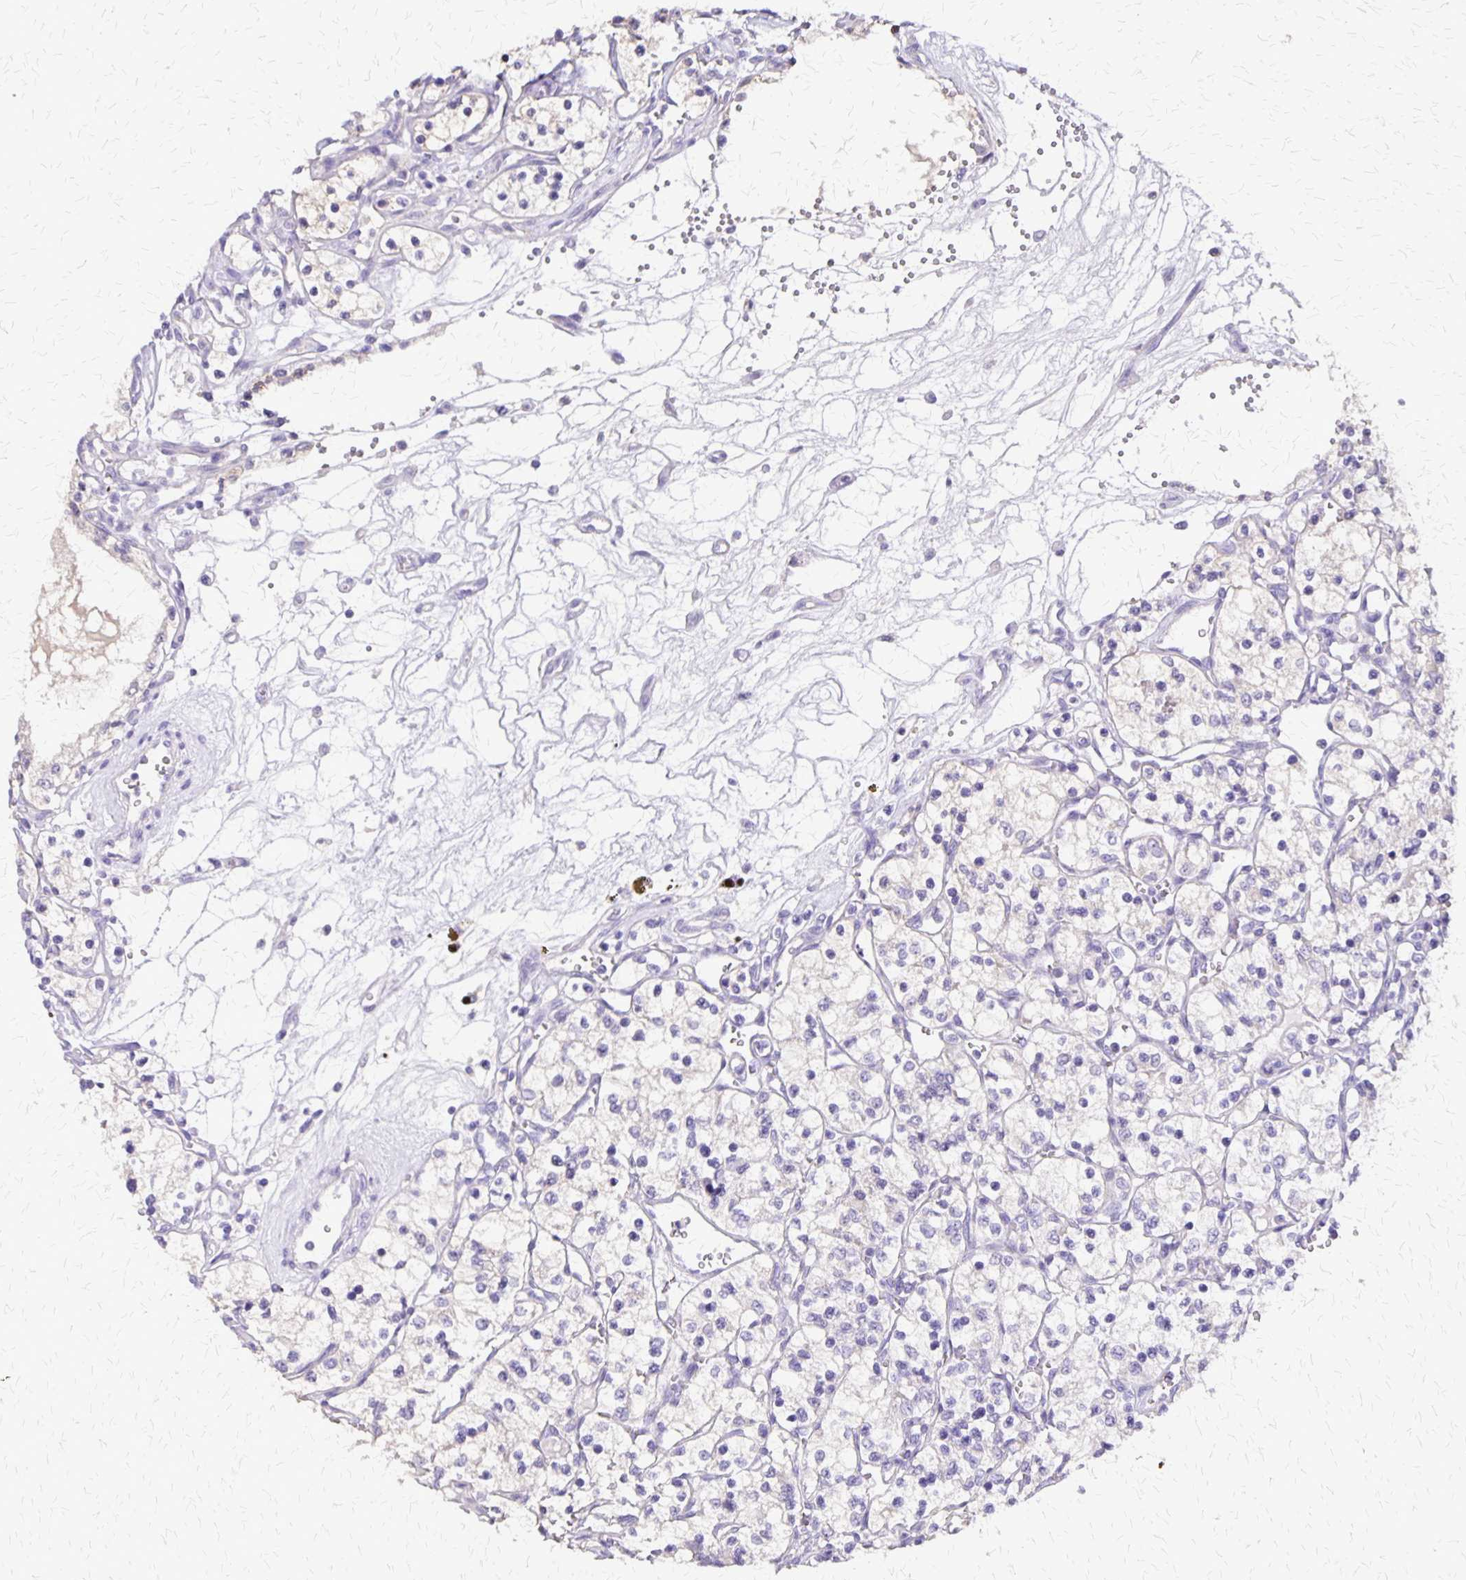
{"staining": {"intensity": "negative", "quantity": "none", "location": "none"}, "tissue": "renal cancer", "cell_type": "Tumor cells", "image_type": "cancer", "snomed": [{"axis": "morphology", "description": "Adenocarcinoma, NOS"}, {"axis": "topography", "description": "Kidney"}], "caption": "An IHC image of renal cancer is shown. There is no staining in tumor cells of renal cancer.", "gene": "SI", "patient": {"sex": "female", "age": 69}}